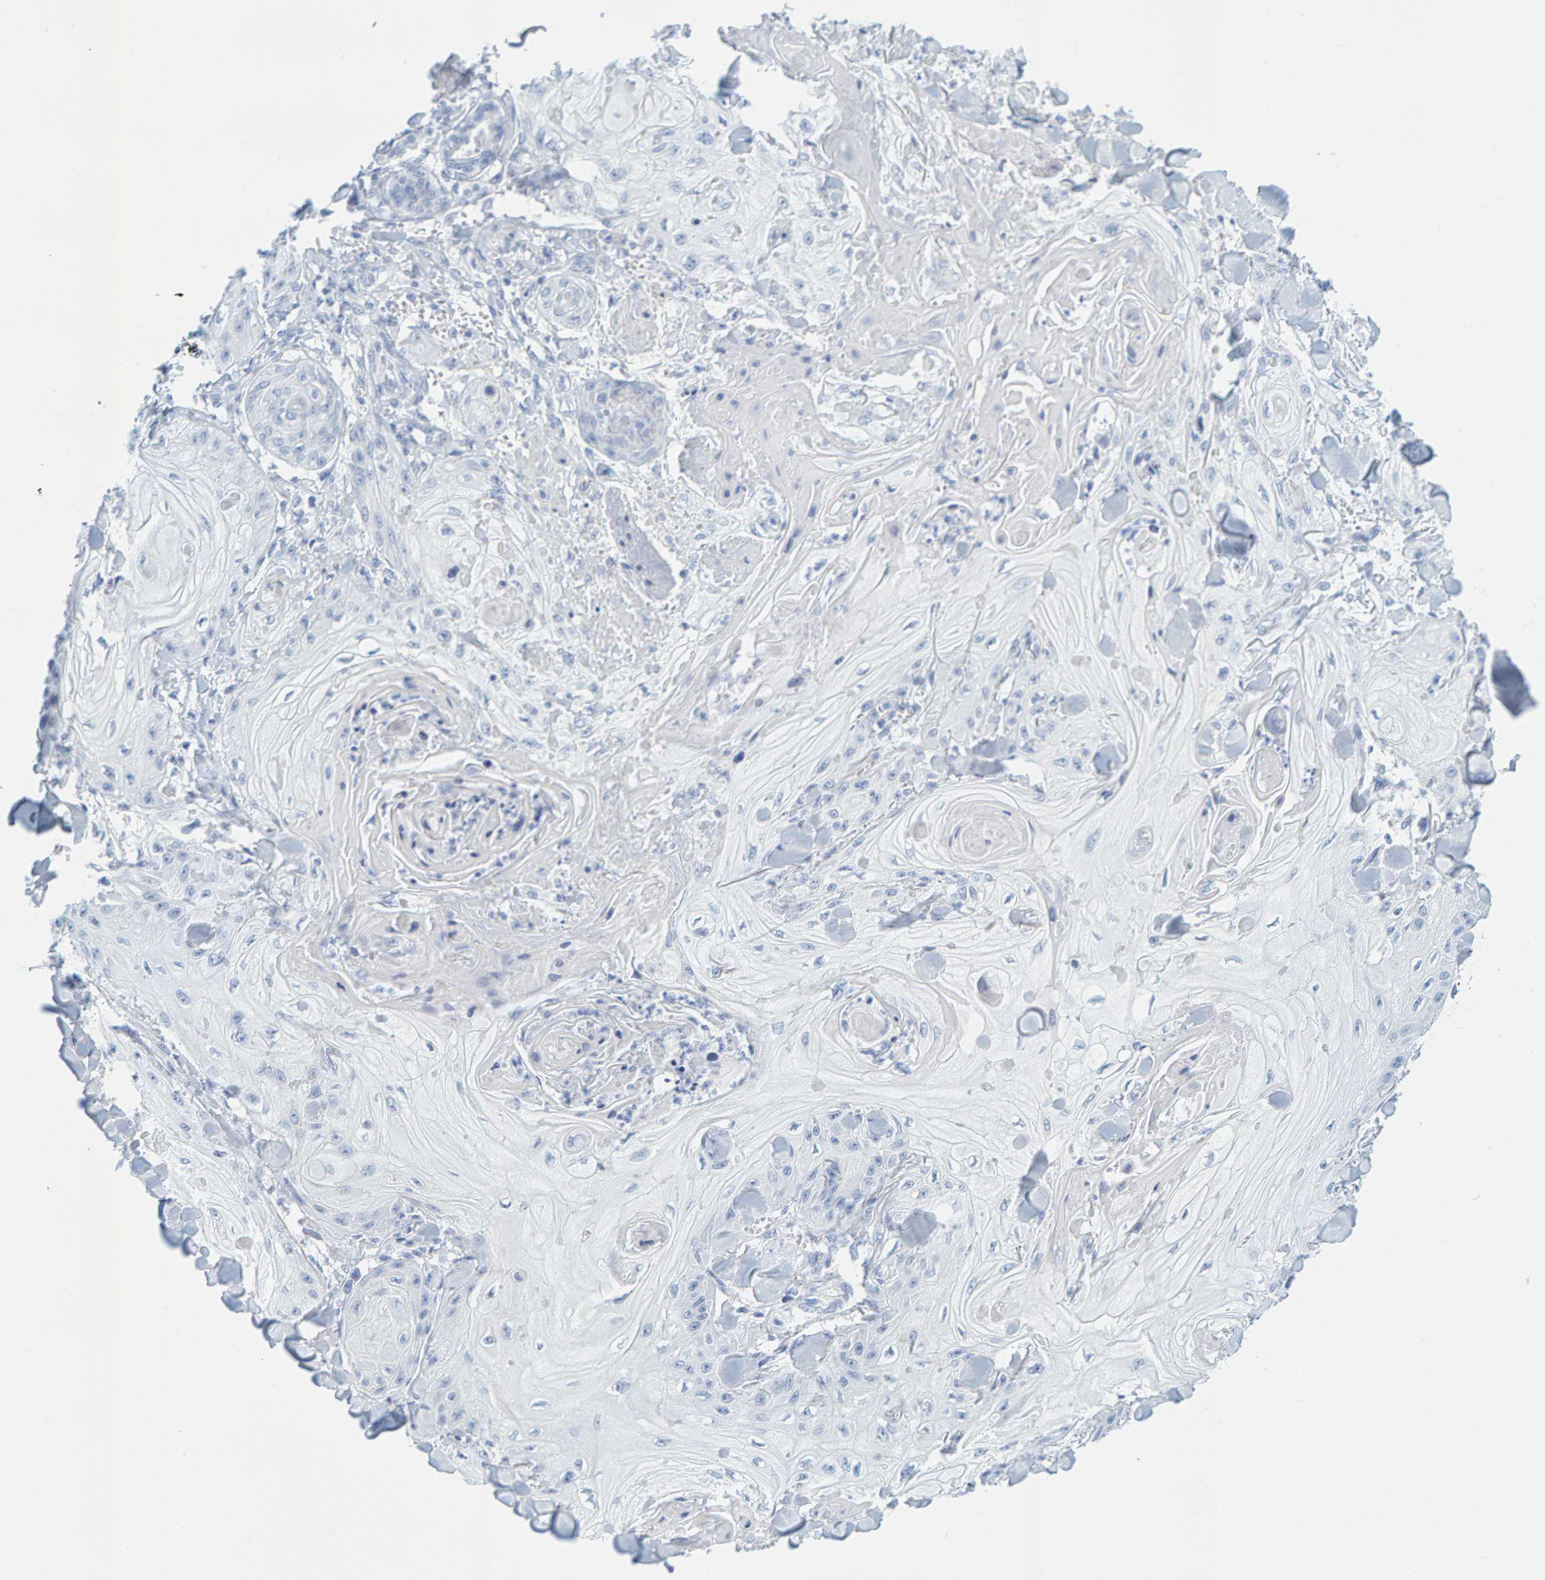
{"staining": {"intensity": "negative", "quantity": "none", "location": "none"}, "tissue": "skin cancer", "cell_type": "Tumor cells", "image_type": "cancer", "snomed": [{"axis": "morphology", "description": "Squamous cell carcinoma, NOS"}, {"axis": "topography", "description": "Skin"}], "caption": "IHC micrograph of skin cancer (squamous cell carcinoma) stained for a protein (brown), which shows no staining in tumor cells.", "gene": "SFTPC", "patient": {"sex": "male", "age": 74}}